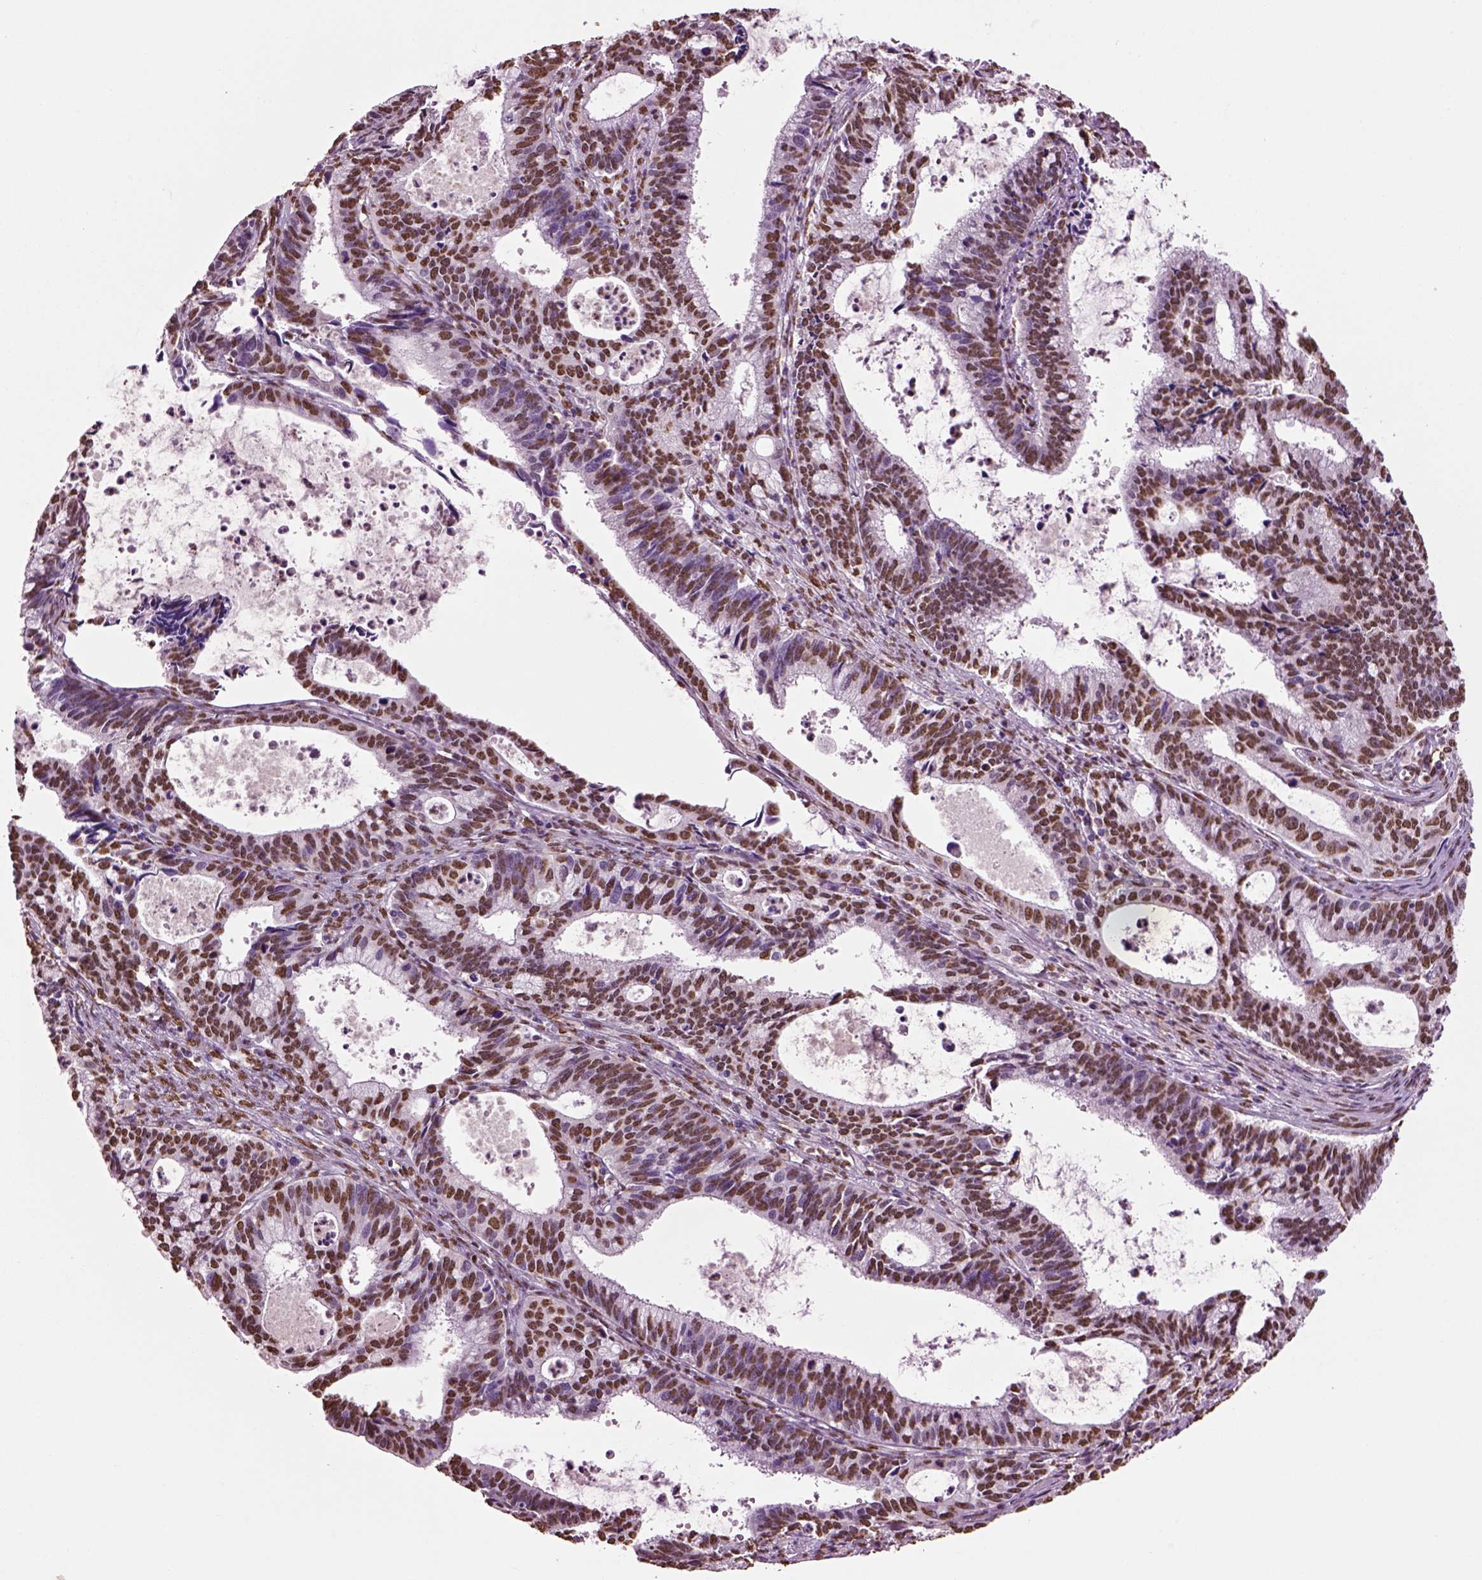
{"staining": {"intensity": "moderate", "quantity": ">75%", "location": "nuclear"}, "tissue": "cervical cancer", "cell_type": "Tumor cells", "image_type": "cancer", "snomed": [{"axis": "morphology", "description": "Adenocarcinoma, NOS"}, {"axis": "topography", "description": "Cervix"}], "caption": "Immunohistochemical staining of human cervical cancer (adenocarcinoma) demonstrates moderate nuclear protein expression in approximately >75% of tumor cells.", "gene": "DDX3X", "patient": {"sex": "female", "age": 42}}